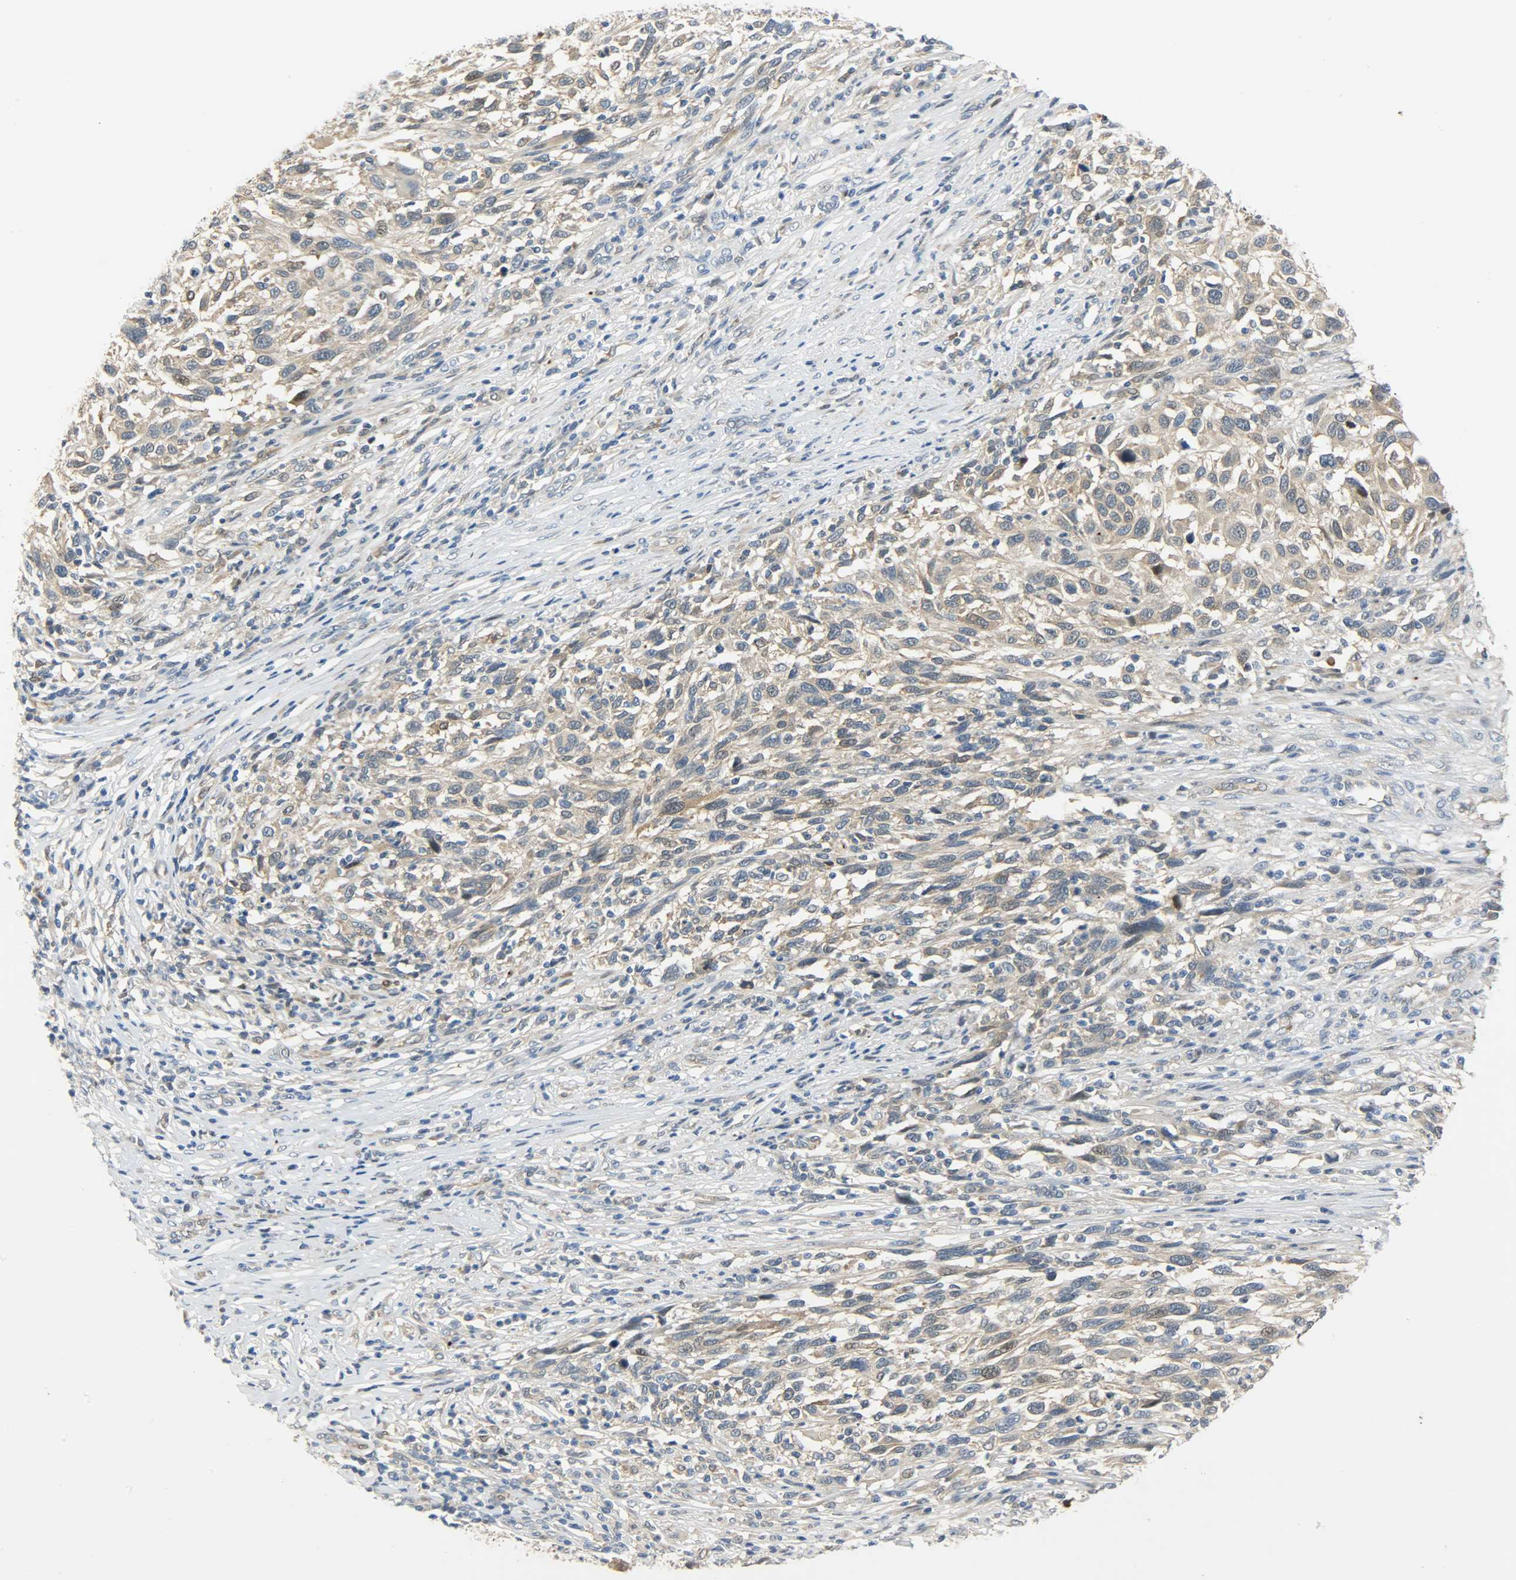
{"staining": {"intensity": "weak", "quantity": ">75%", "location": "cytoplasmic/membranous"}, "tissue": "melanoma", "cell_type": "Tumor cells", "image_type": "cancer", "snomed": [{"axis": "morphology", "description": "Malignant melanoma, Metastatic site"}, {"axis": "topography", "description": "Lymph node"}], "caption": "Melanoma stained with a brown dye exhibits weak cytoplasmic/membranous positive positivity in approximately >75% of tumor cells.", "gene": "EIF4EBP1", "patient": {"sex": "male", "age": 61}}